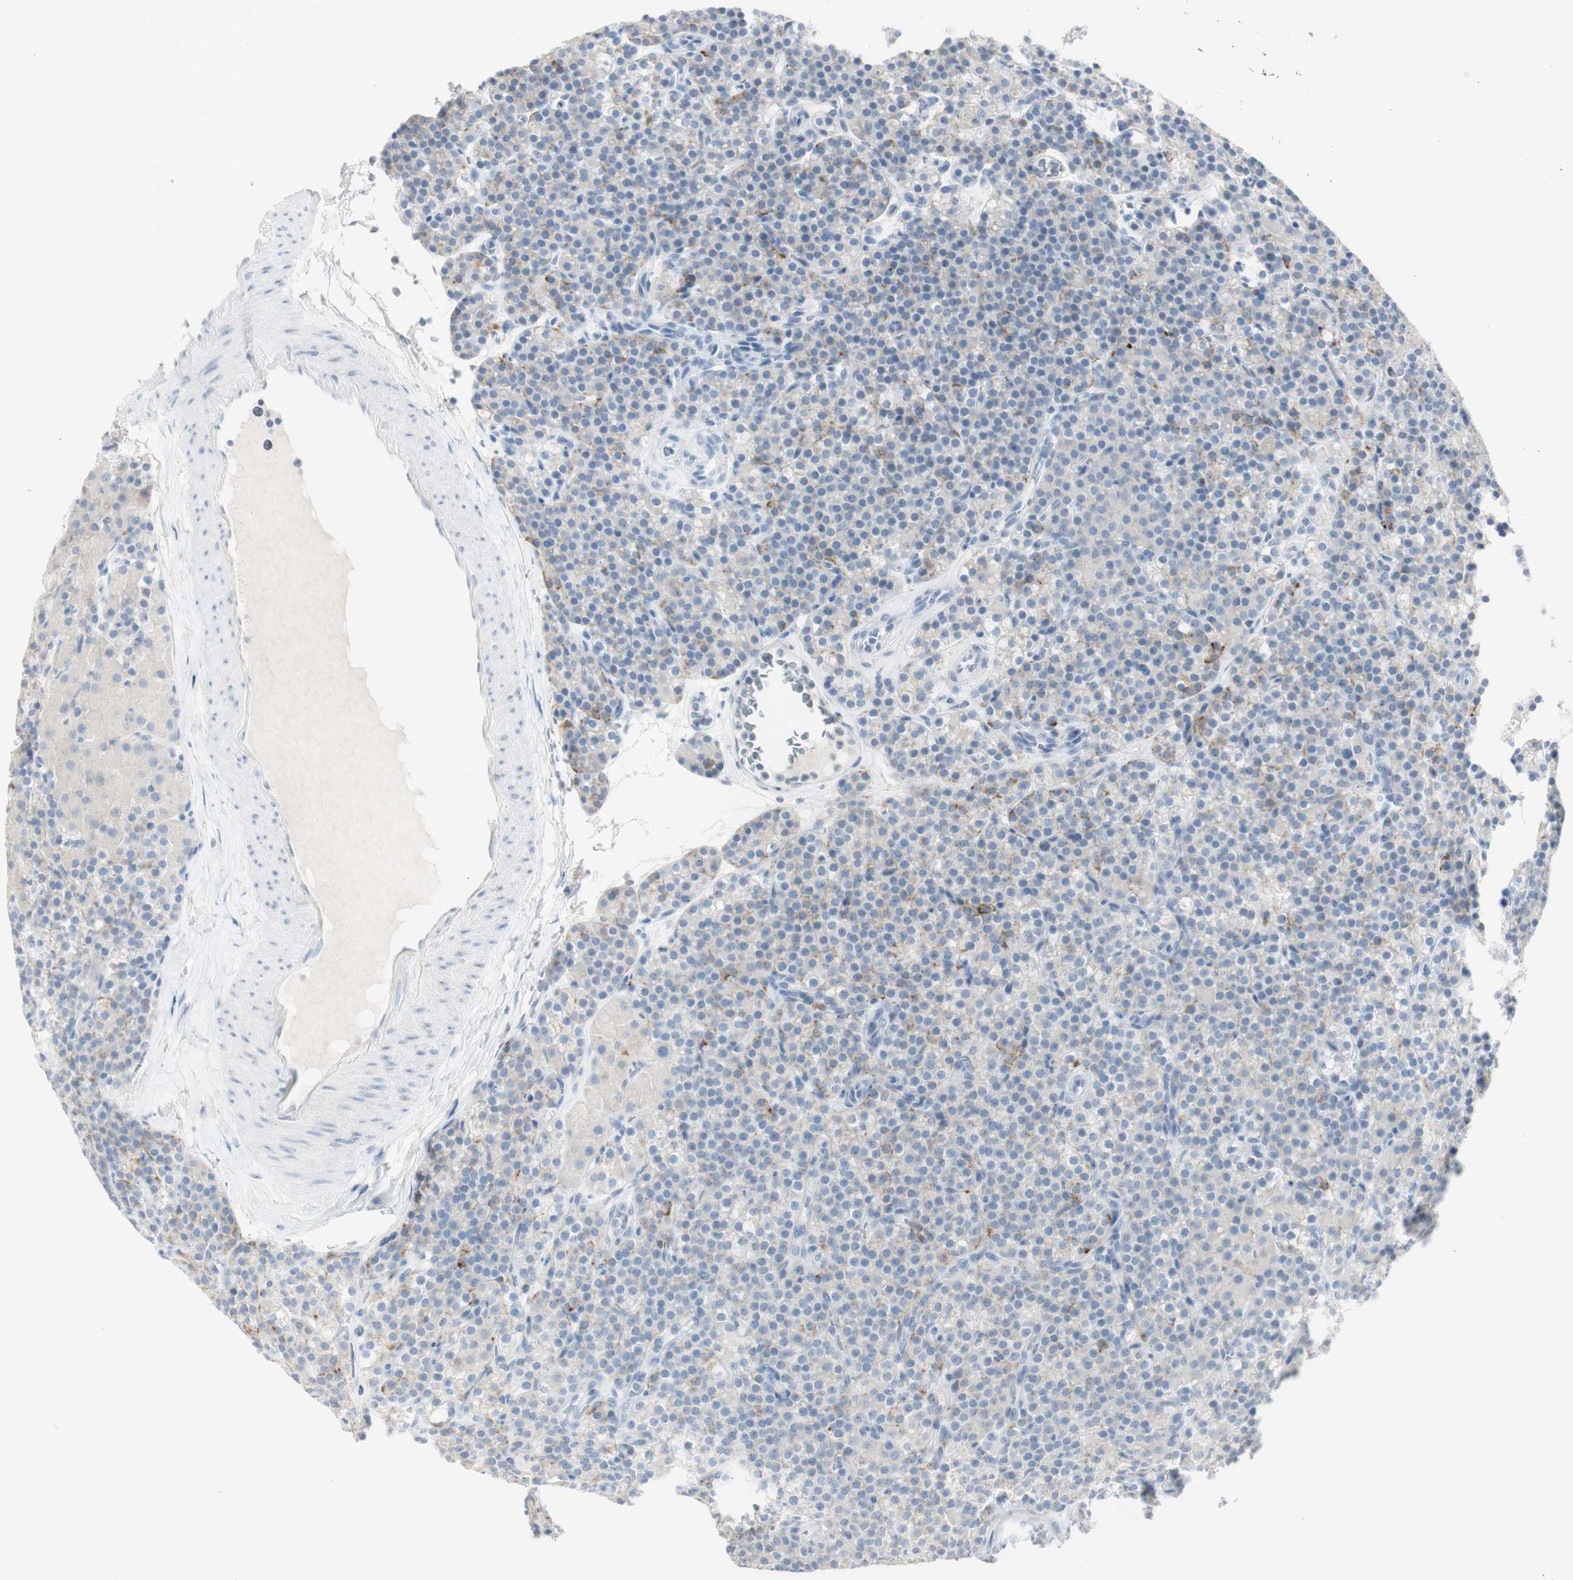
{"staining": {"intensity": "negative", "quantity": "none", "location": "none"}, "tissue": "parathyroid gland", "cell_type": "Glandular cells", "image_type": "normal", "snomed": [{"axis": "morphology", "description": "Normal tissue, NOS"}, {"axis": "topography", "description": "Parathyroid gland"}], "caption": "DAB immunohistochemical staining of unremarkable human parathyroid gland reveals no significant expression in glandular cells. Brightfield microscopy of immunohistochemistry stained with DAB (brown) and hematoxylin (blue), captured at high magnification.", "gene": "MDK", "patient": {"sex": "female", "age": 57}}